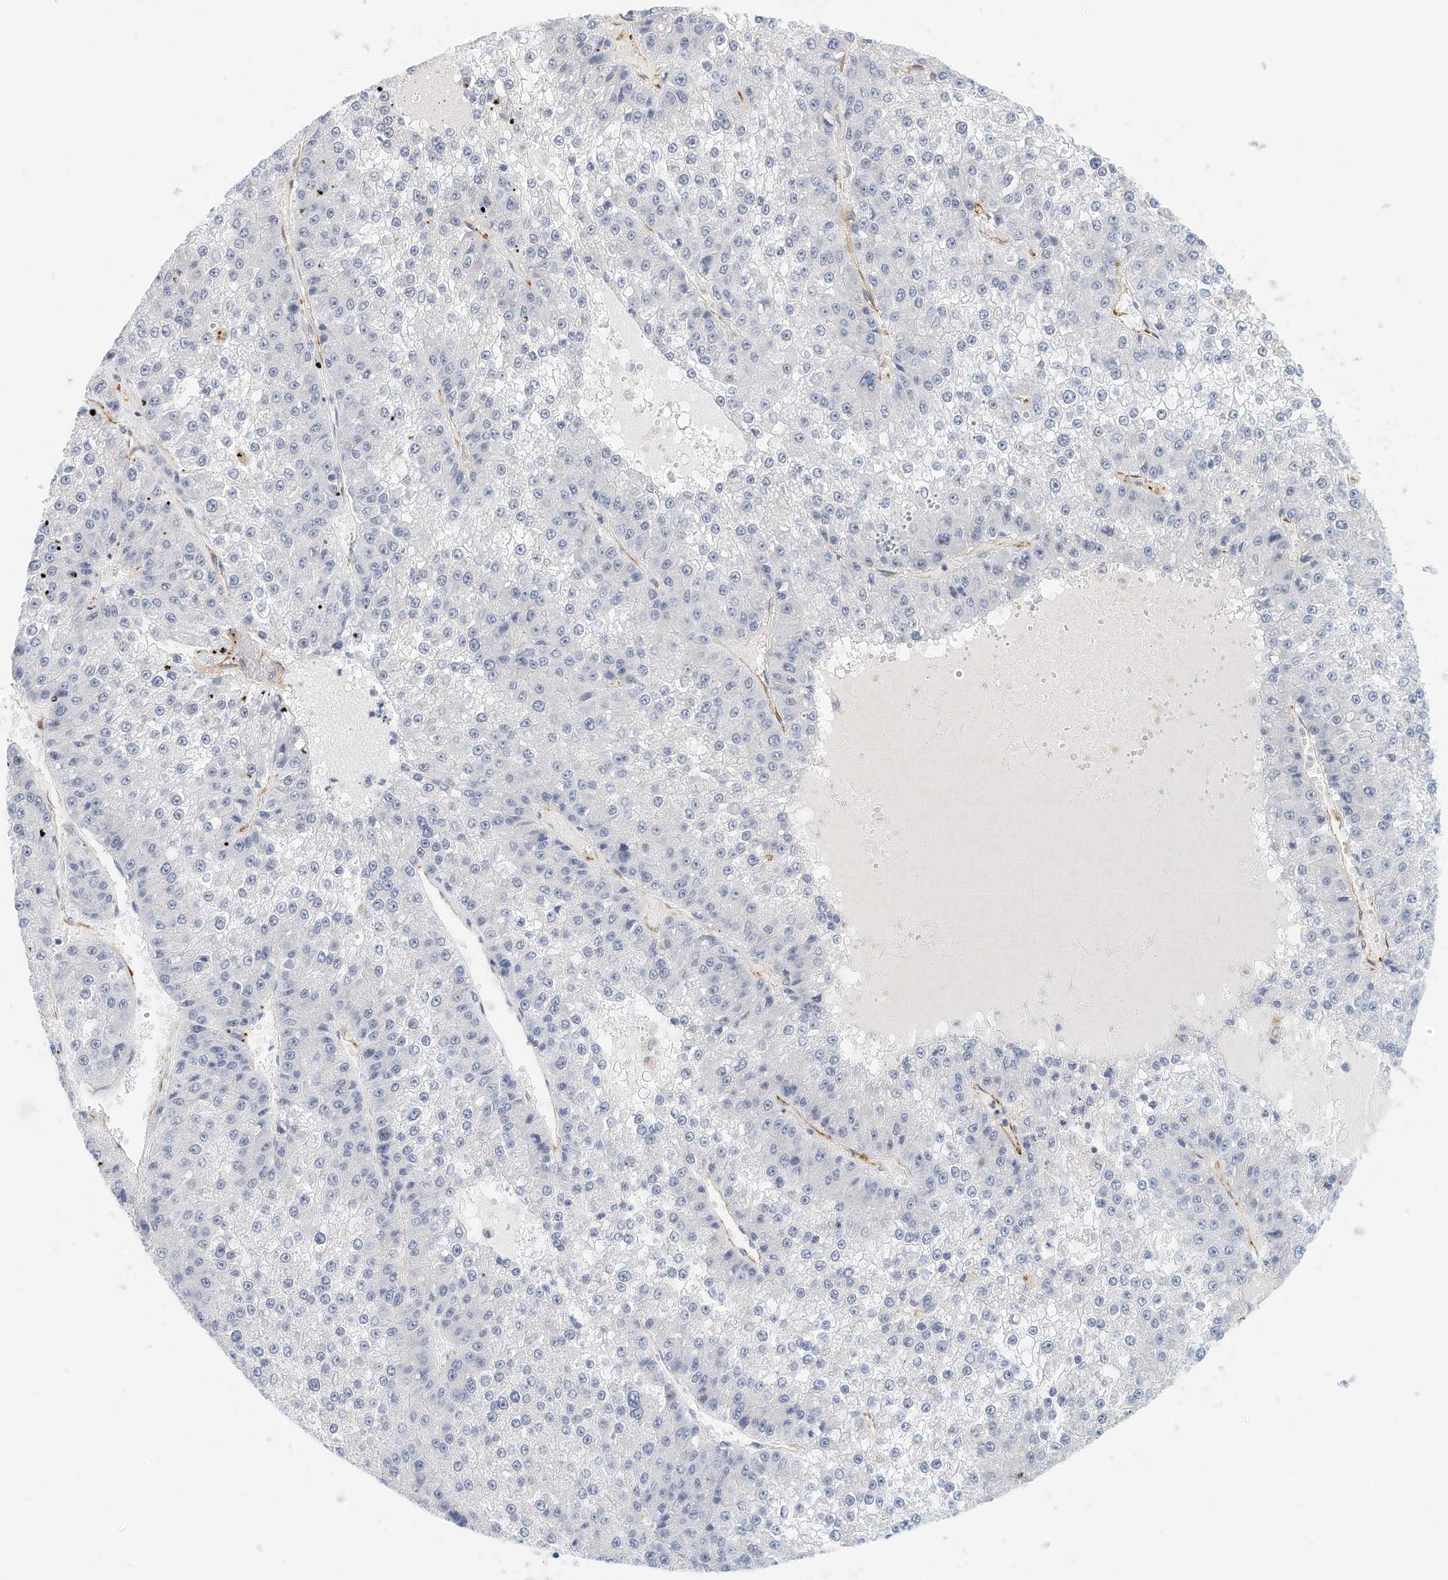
{"staining": {"intensity": "negative", "quantity": "none", "location": "none"}, "tissue": "liver cancer", "cell_type": "Tumor cells", "image_type": "cancer", "snomed": [{"axis": "morphology", "description": "Carcinoma, Hepatocellular, NOS"}, {"axis": "topography", "description": "Liver"}], "caption": "The photomicrograph reveals no significant positivity in tumor cells of liver hepatocellular carcinoma. Nuclei are stained in blue.", "gene": "ARHGAP28", "patient": {"sex": "female", "age": 73}}